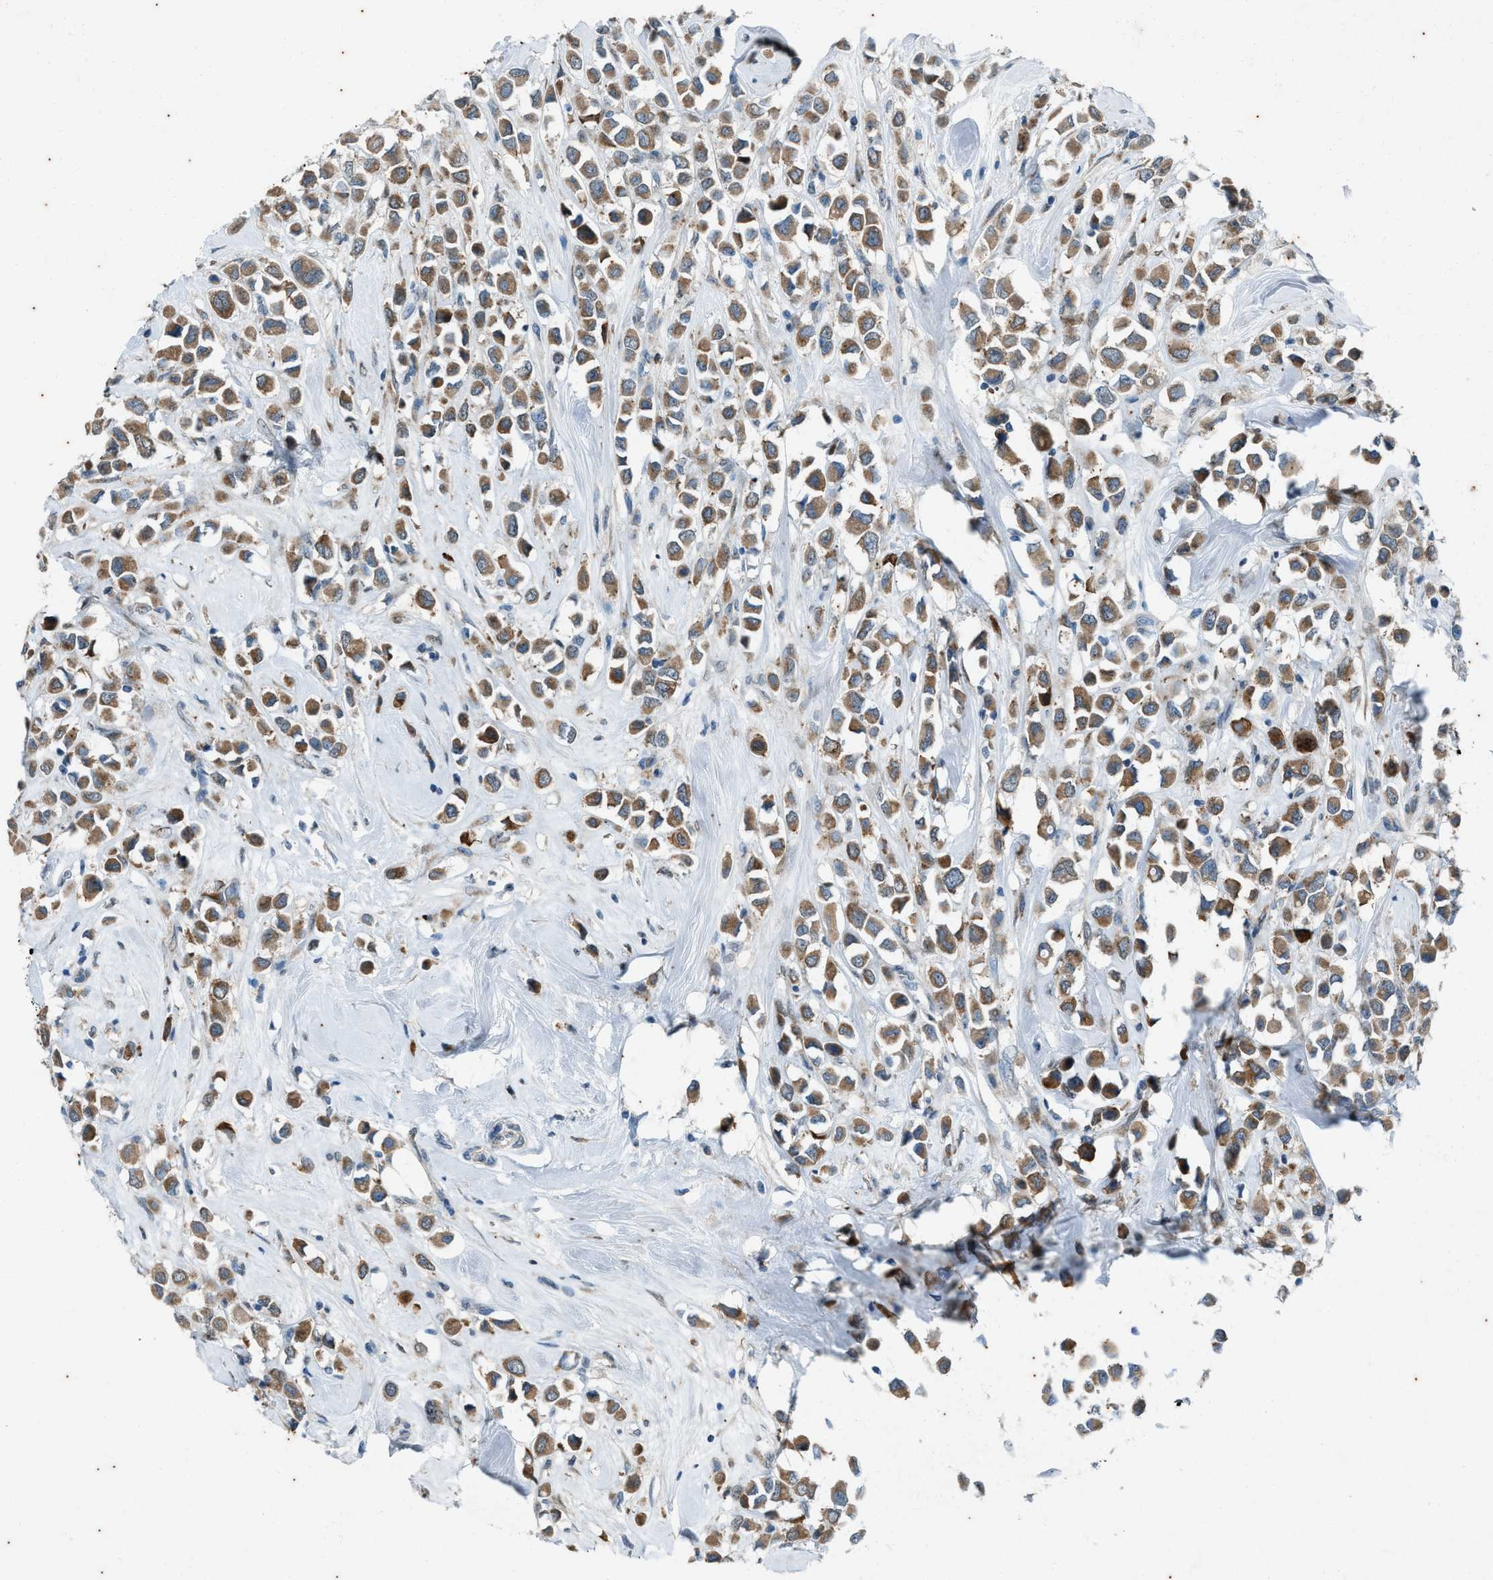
{"staining": {"intensity": "moderate", "quantity": ">75%", "location": "cytoplasmic/membranous"}, "tissue": "breast cancer", "cell_type": "Tumor cells", "image_type": "cancer", "snomed": [{"axis": "morphology", "description": "Duct carcinoma"}, {"axis": "topography", "description": "Breast"}], "caption": "DAB (3,3'-diaminobenzidine) immunohistochemical staining of human breast cancer (infiltrating ductal carcinoma) displays moderate cytoplasmic/membranous protein staining in about >75% of tumor cells.", "gene": "CHPF2", "patient": {"sex": "female", "age": 61}}